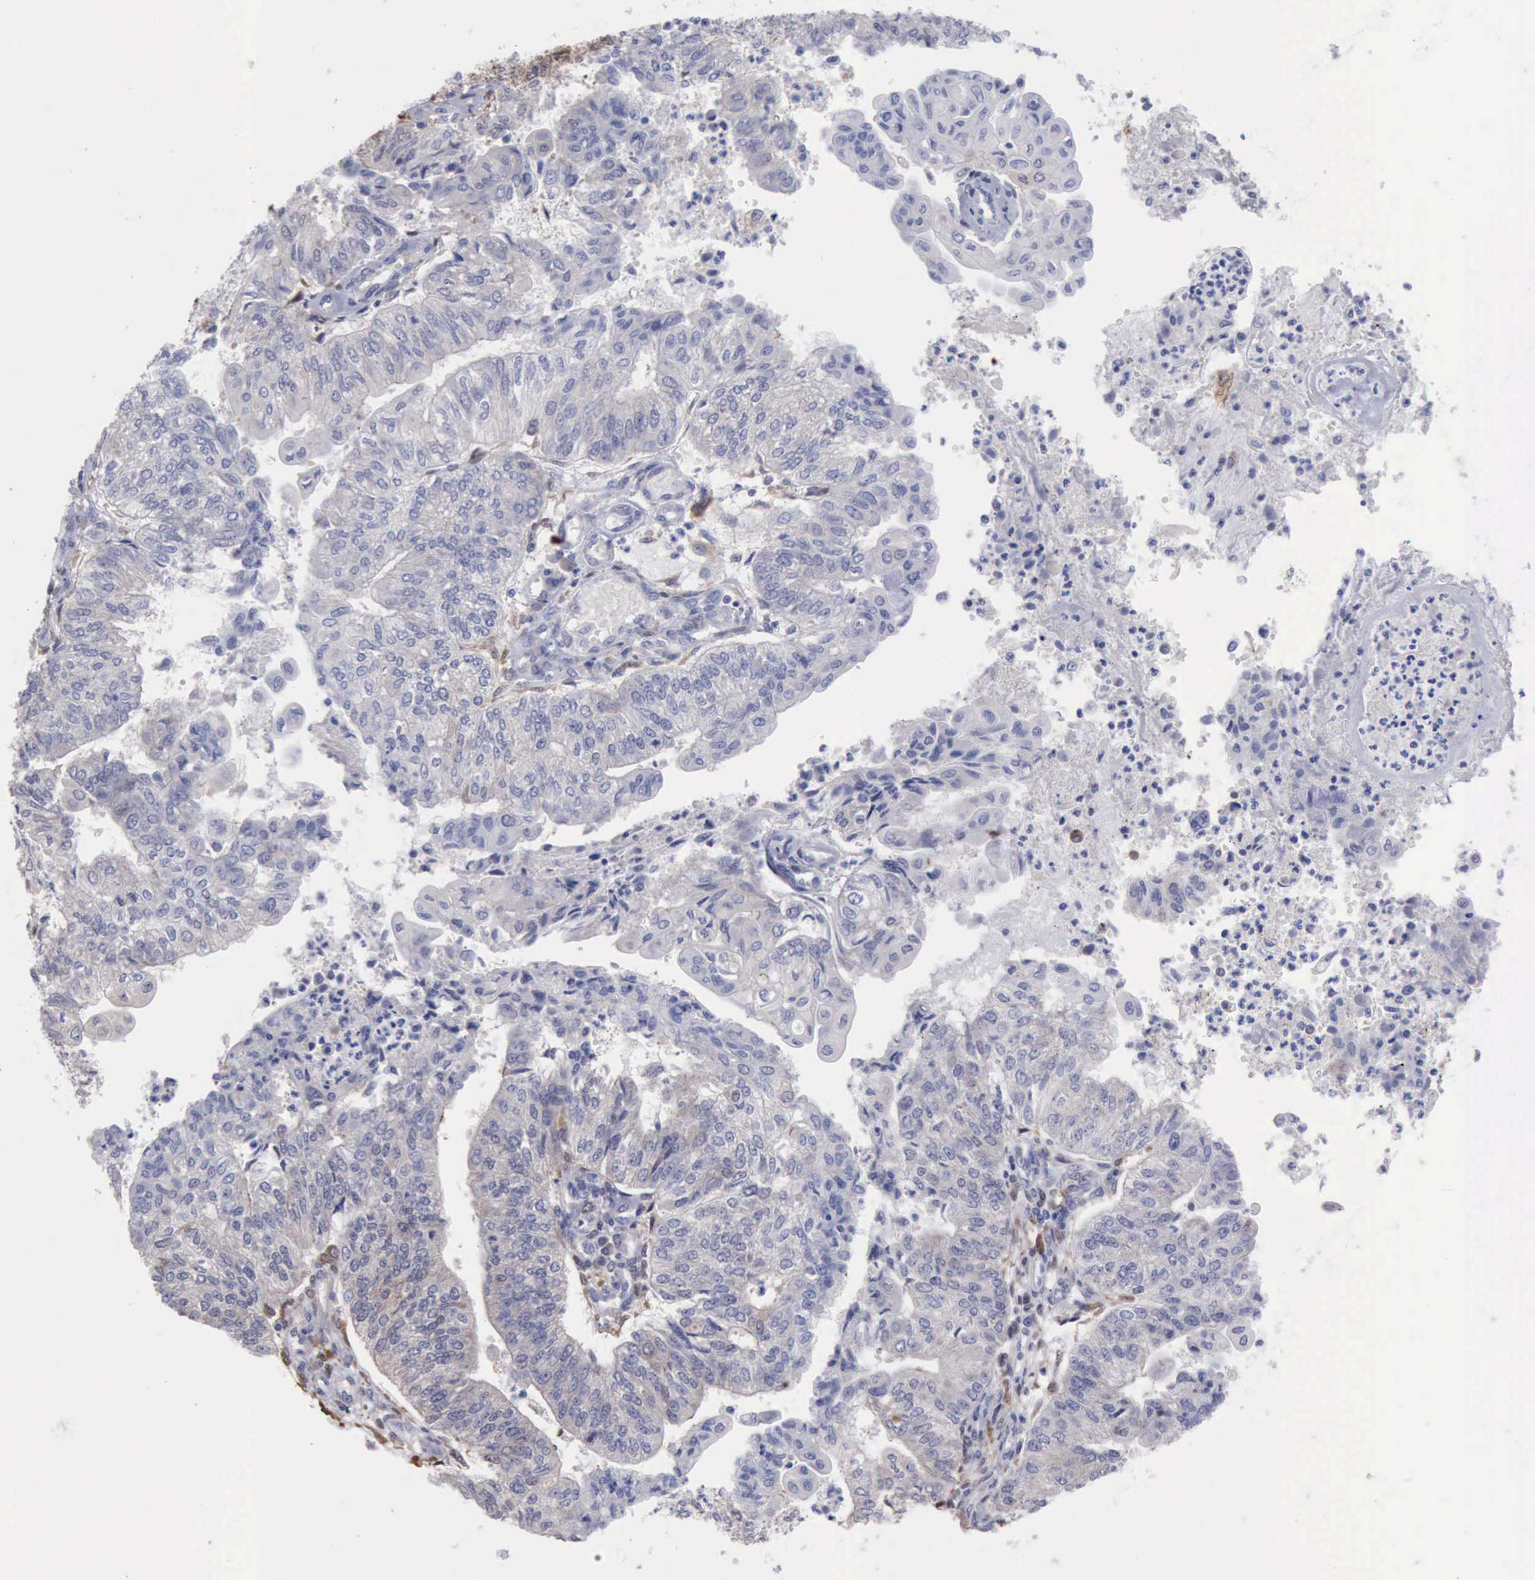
{"staining": {"intensity": "negative", "quantity": "none", "location": "none"}, "tissue": "endometrial cancer", "cell_type": "Tumor cells", "image_type": "cancer", "snomed": [{"axis": "morphology", "description": "Adenocarcinoma, NOS"}, {"axis": "topography", "description": "Endometrium"}], "caption": "Tumor cells show no significant protein staining in endometrial adenocarcinoma.", "gene": "STAT1", "patient": {"sex": "female", "age": 59}}